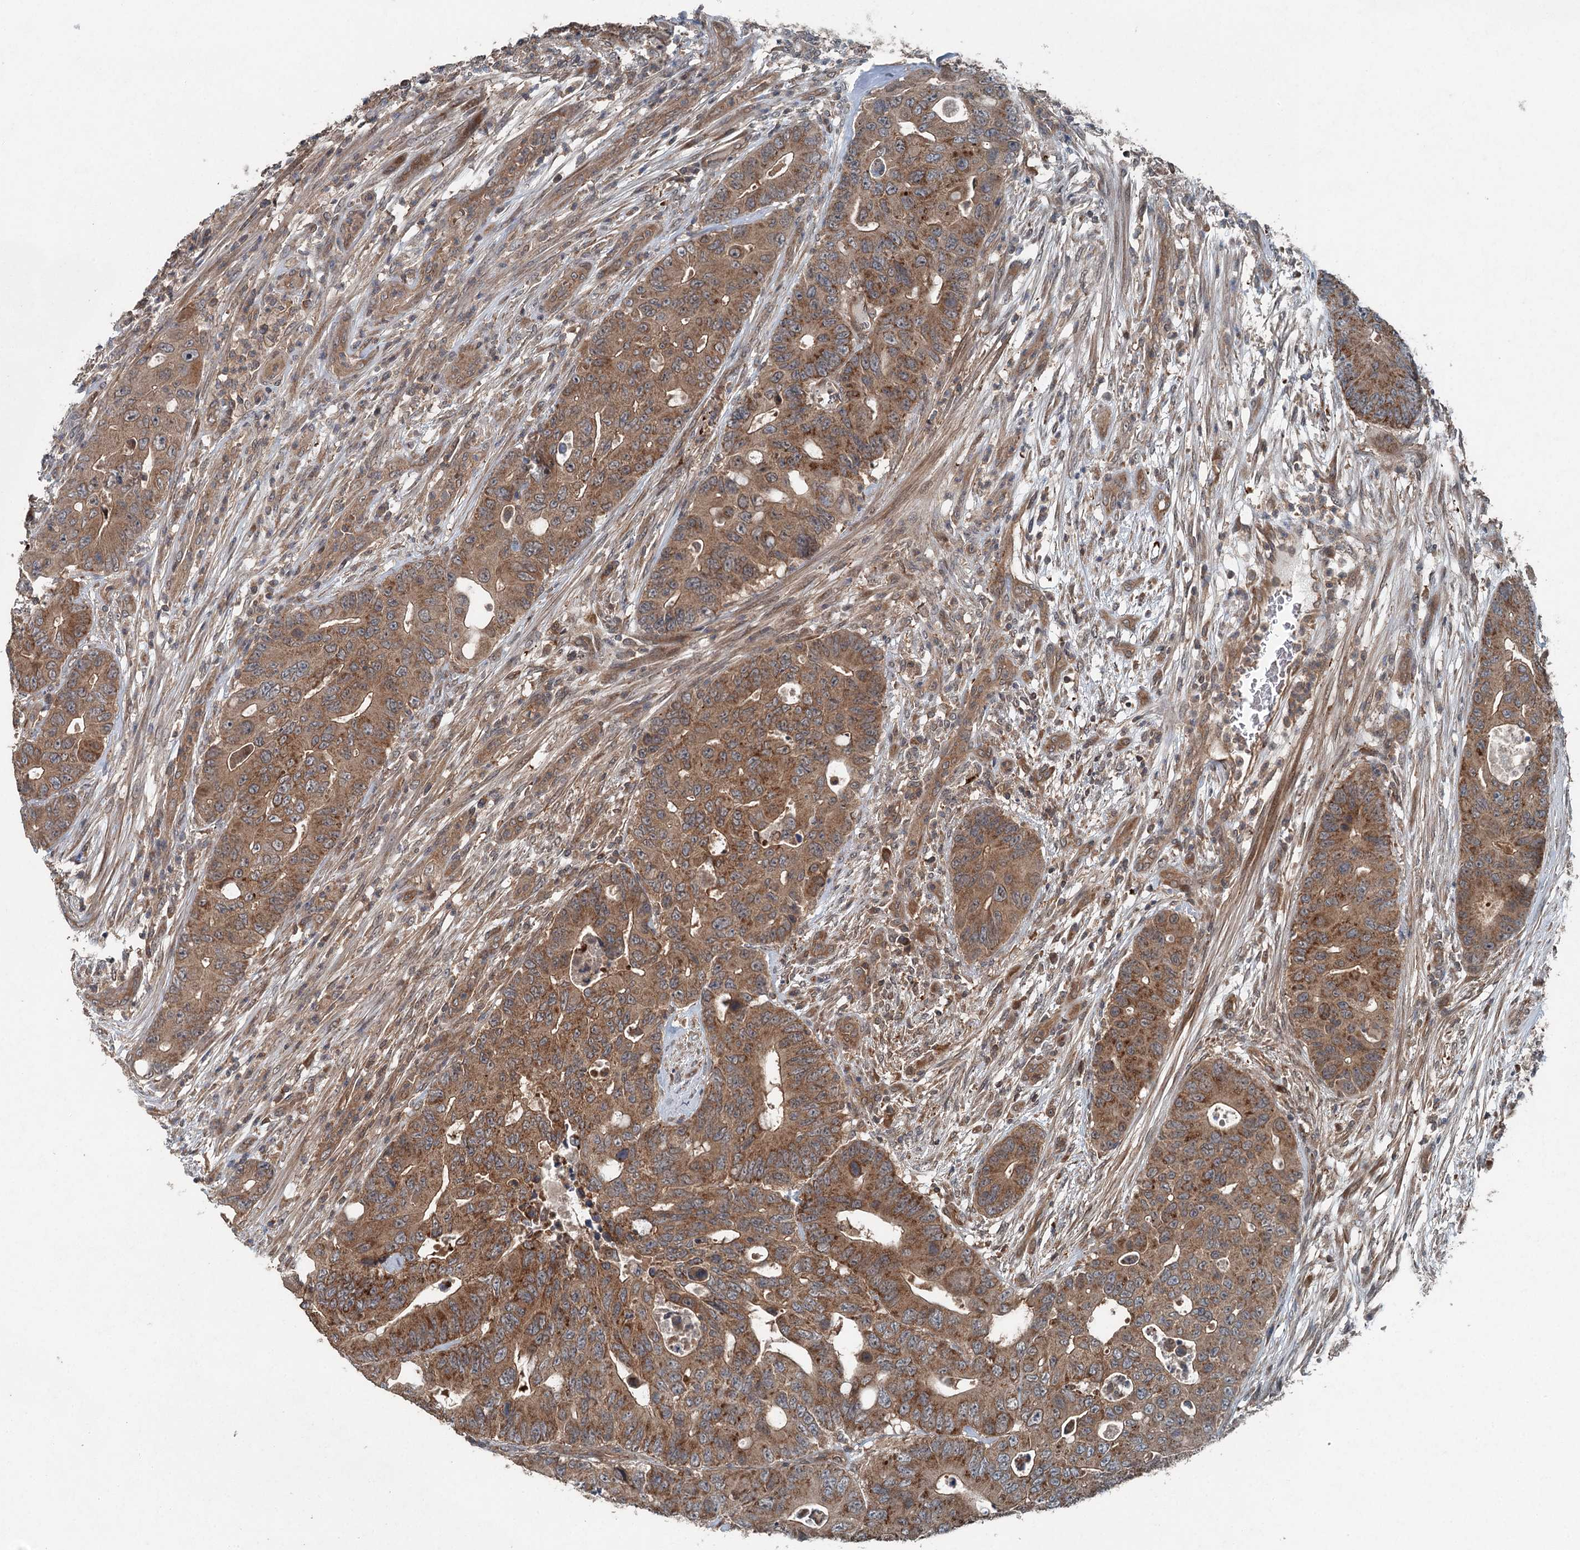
{"staining": {"intensity": "moderate", "quantity": ">75%", "location": "cytoplasmic/membranous"}, "tissue": "colorectal cancer", "cell_type": "Tumor cells", "image_type": "cancer", "snomed": [{"axis": "morphology", "description": "Adenocarcinoma, NOS"}, {"axis": "topography", "description": "Colon"}], "caption": "Colorectal cancer stained for a protein (brown) displays moderate cytoplasmic/membranous positive positivity in about >75% of tumor cells.", "gene": "SKIC3", "patient": {"sex": "male", "age": 71}}